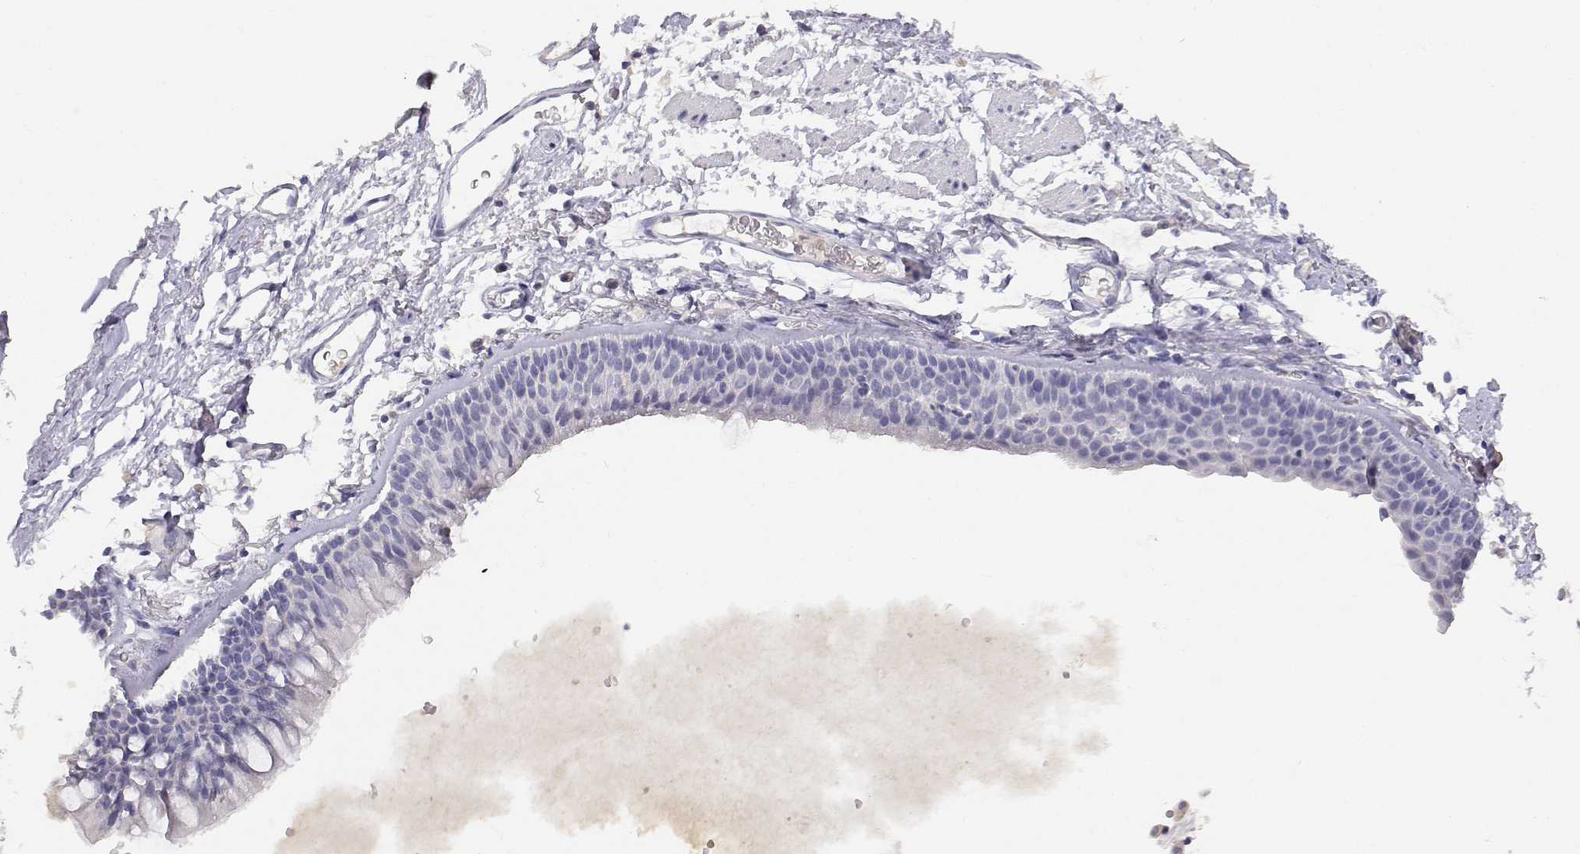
{"staining": {"intensity": "negative", "quantity": "none", "location": "none"}, "tissue": "soft tissue", "cell_type": "Fibroblasts", "image_type": "normal", "snomed": [{"axis": "morphology", "description": "Normal tissue, NOS"}, {"axis": "topography", "description": "Cartilage tissue"}, {"axis": "topography", "description": "Bronchus"}], "caption": "This image is of benign soft tissue stained with immunohistochemistry to label a protein in brown with the nuclei are counter-stained blue. There is no staining in fibroblasts. The staining is performed using DAB (3,3'-diaminobenzidine) brown chromogen with nuclei counter-stained in using hematoxylin.", "gene": "ADA", "patient": {"sex": "female", "age": 79}}